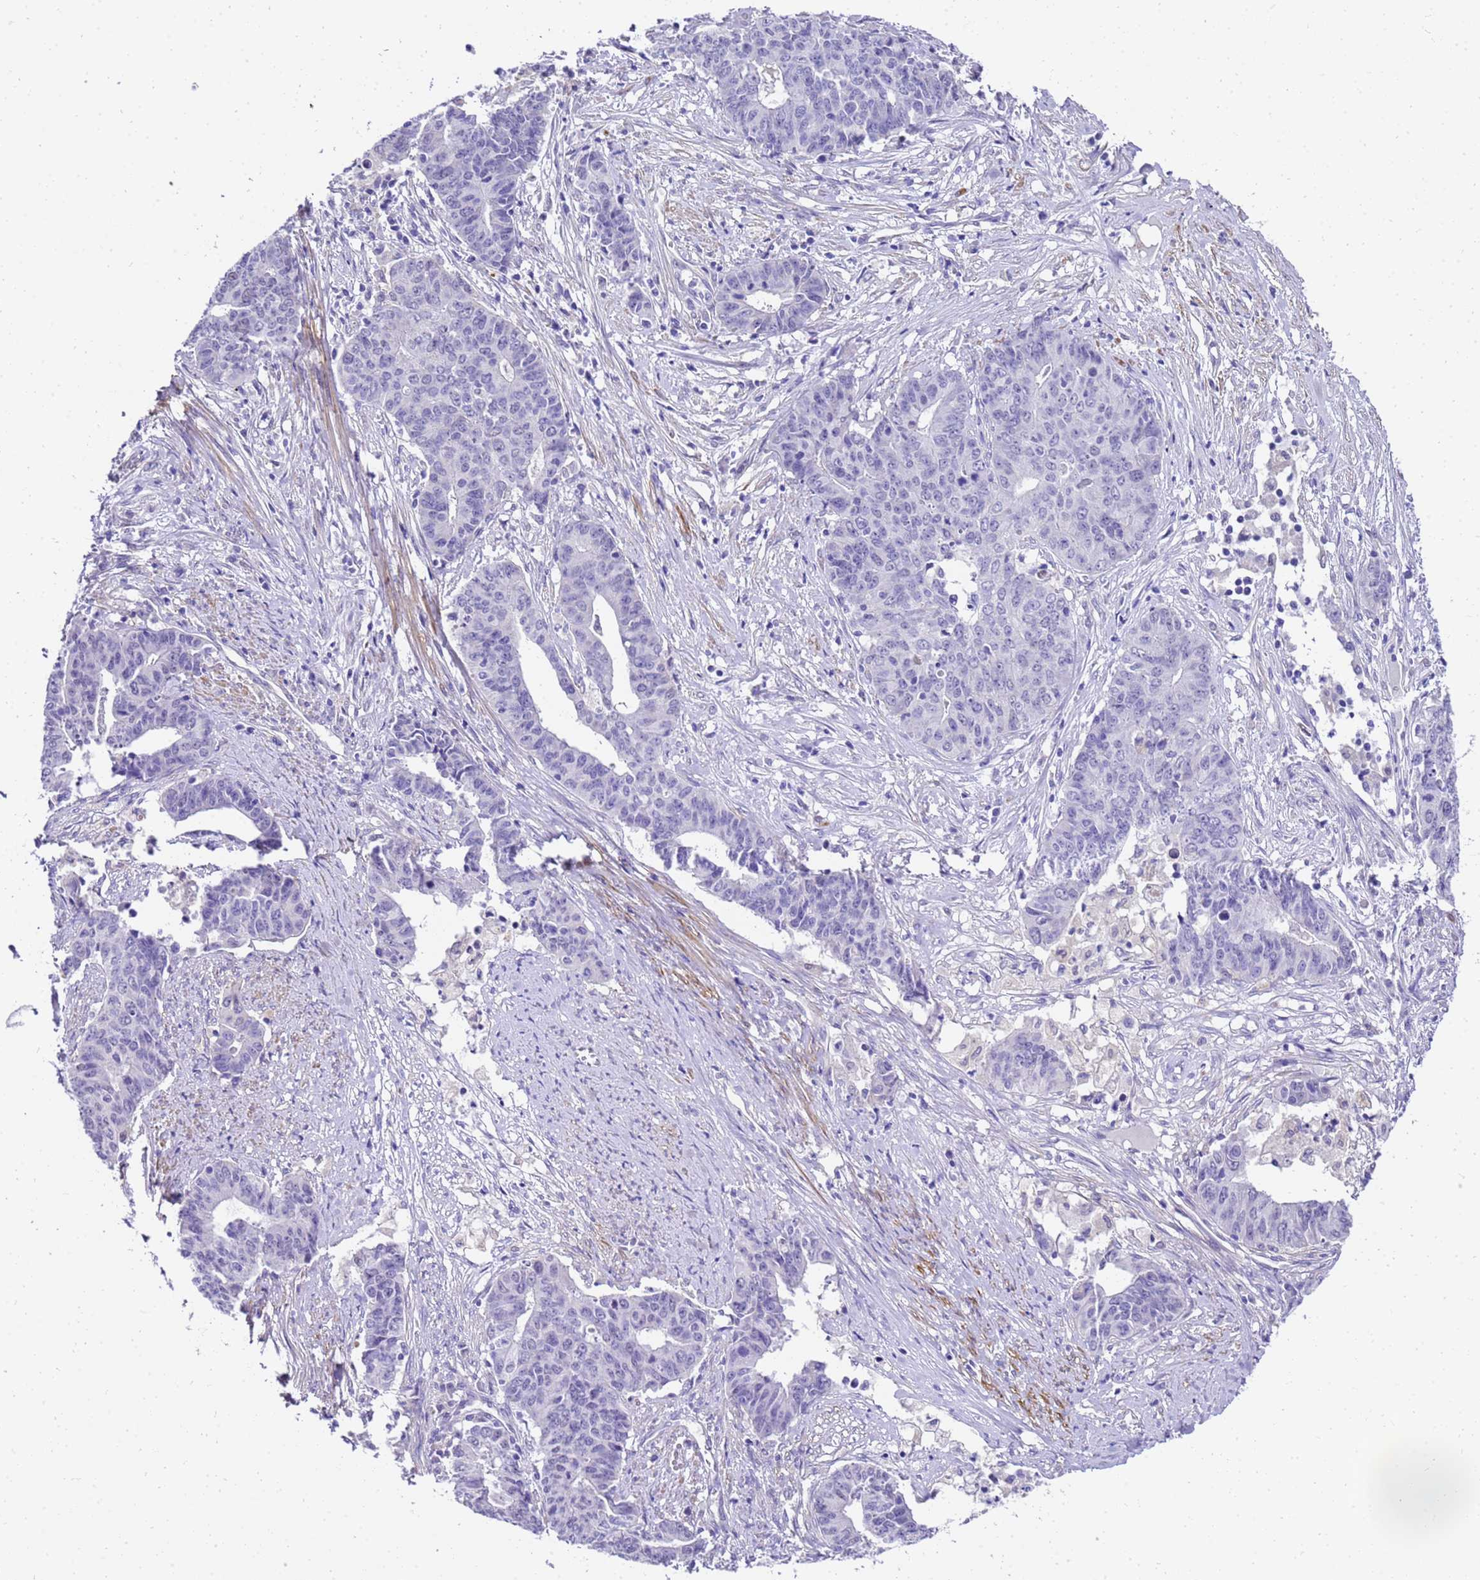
{"staining": {"intensity": "negative", "quantity": "none", "location": "none"}, "tissue": "endometrial cancer", "cell_type": "Tumor cells", "image_type": "cancer", "snomed": [{"axis": "morphology", "description": "Adenocarcinoma, NOS"}, {"axis": "topography", "description": "Endometrium"}], "caption": "Tumor cells are negative for brown protein staining in endometrial adenocarcinoma.", "gene": "HSPB6", "patient": {"sex": "female", "age": 59}}